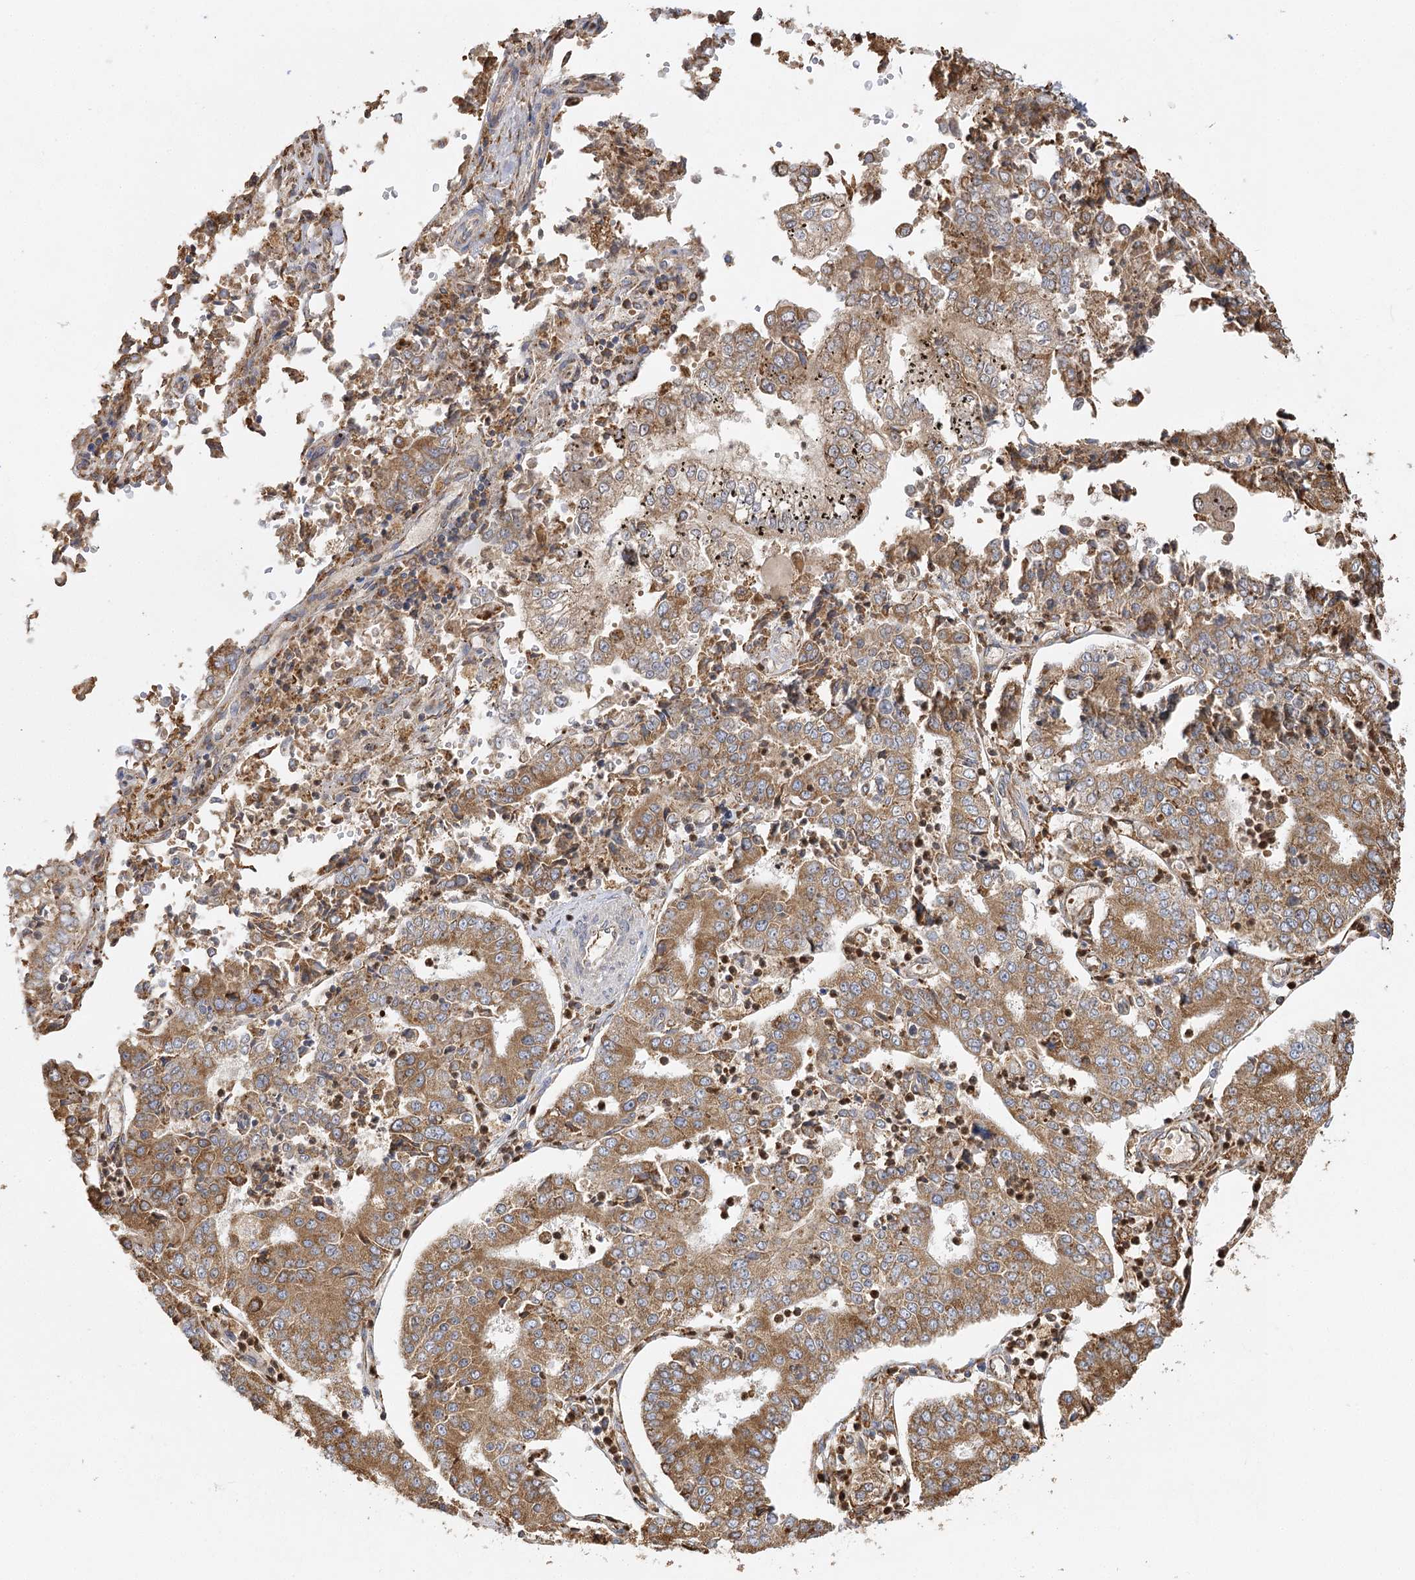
{"staining": {"intensity": "moderate", "quantity": ">75%", "location": "cytoplasmic/membranous"}, "tissue": "stomach cancer", "cell_type": "Tumor cells", "image_type": "cancer", "snomed": [{"axis": "morphology", "description": "Adenocarcinoma, NOS"}, {"axis": "topography", "description": "Stomach"}], "caption": "Protein expression analysis of human stomach cancer reveals moderate cytoplasmic/membranous positivity in approximately >75% of tumor cells. The staining is performed using DAB (3,3'-diaminobenzidine) brown chromogen to label protein expression. The nuclei are counter-stained blue using hematoxylin.", "gene": "ACAP2", "patient": {"sex": "male", "age": 76}}